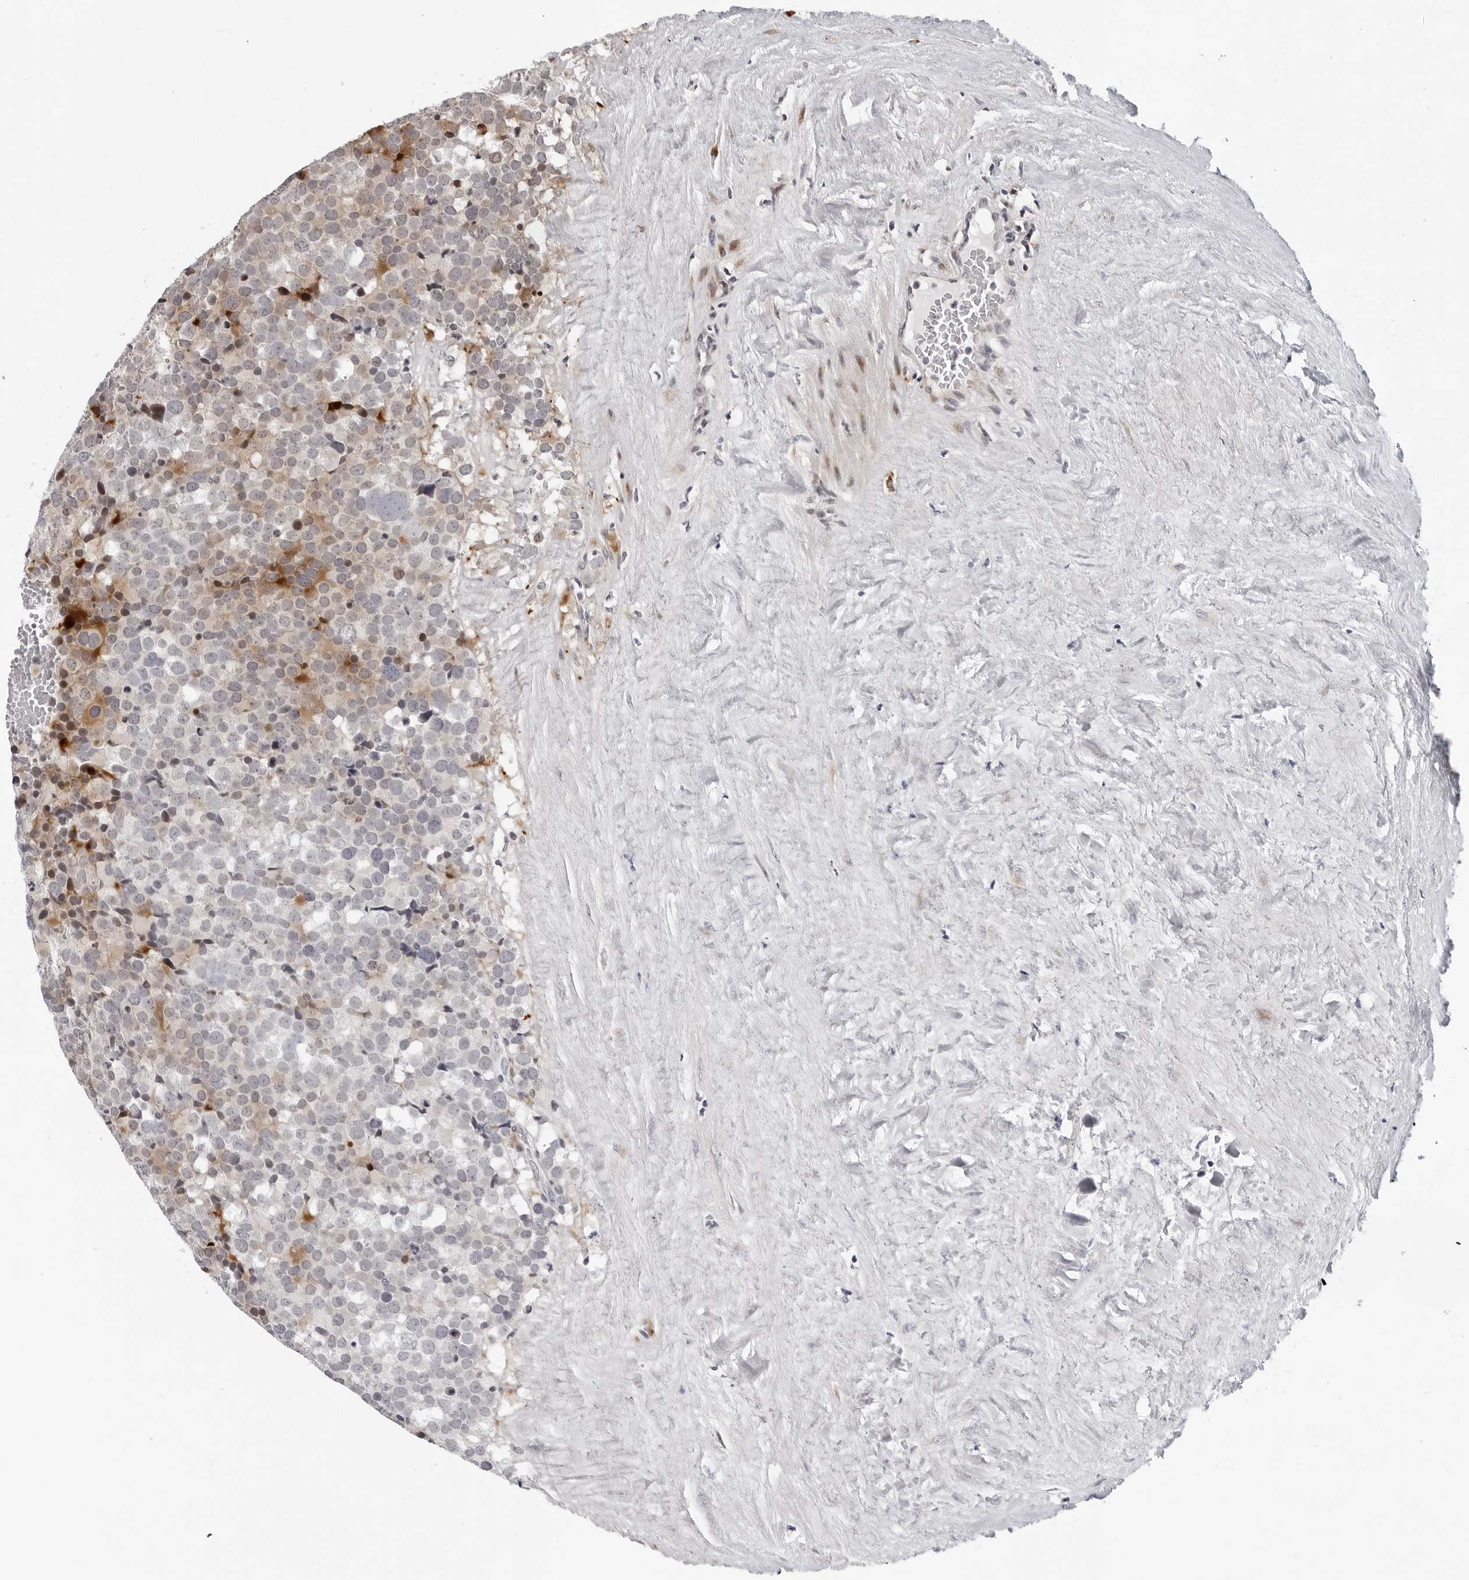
{"staining": {"intensity": "moderate", "quantity": "25%-75%", "location": "cytoplasmic/membranous"}, "tissue": "testis cancer", "cell_type": "Tumor cells", "image_type": "cancer", "snomed": [{"axis": "morphology", "description": "Seminoma, NOS"}, {"axis": "topography", "description": "Testis"}], "caption": "The image reveals staining of testis cancer (seminoma), revealing moderate cytoplasmic/membranous protein positivity (brown color) within tumor cells.", "gene": "PIP4K2C", "patient": {"sex": "male", "age": 71}}